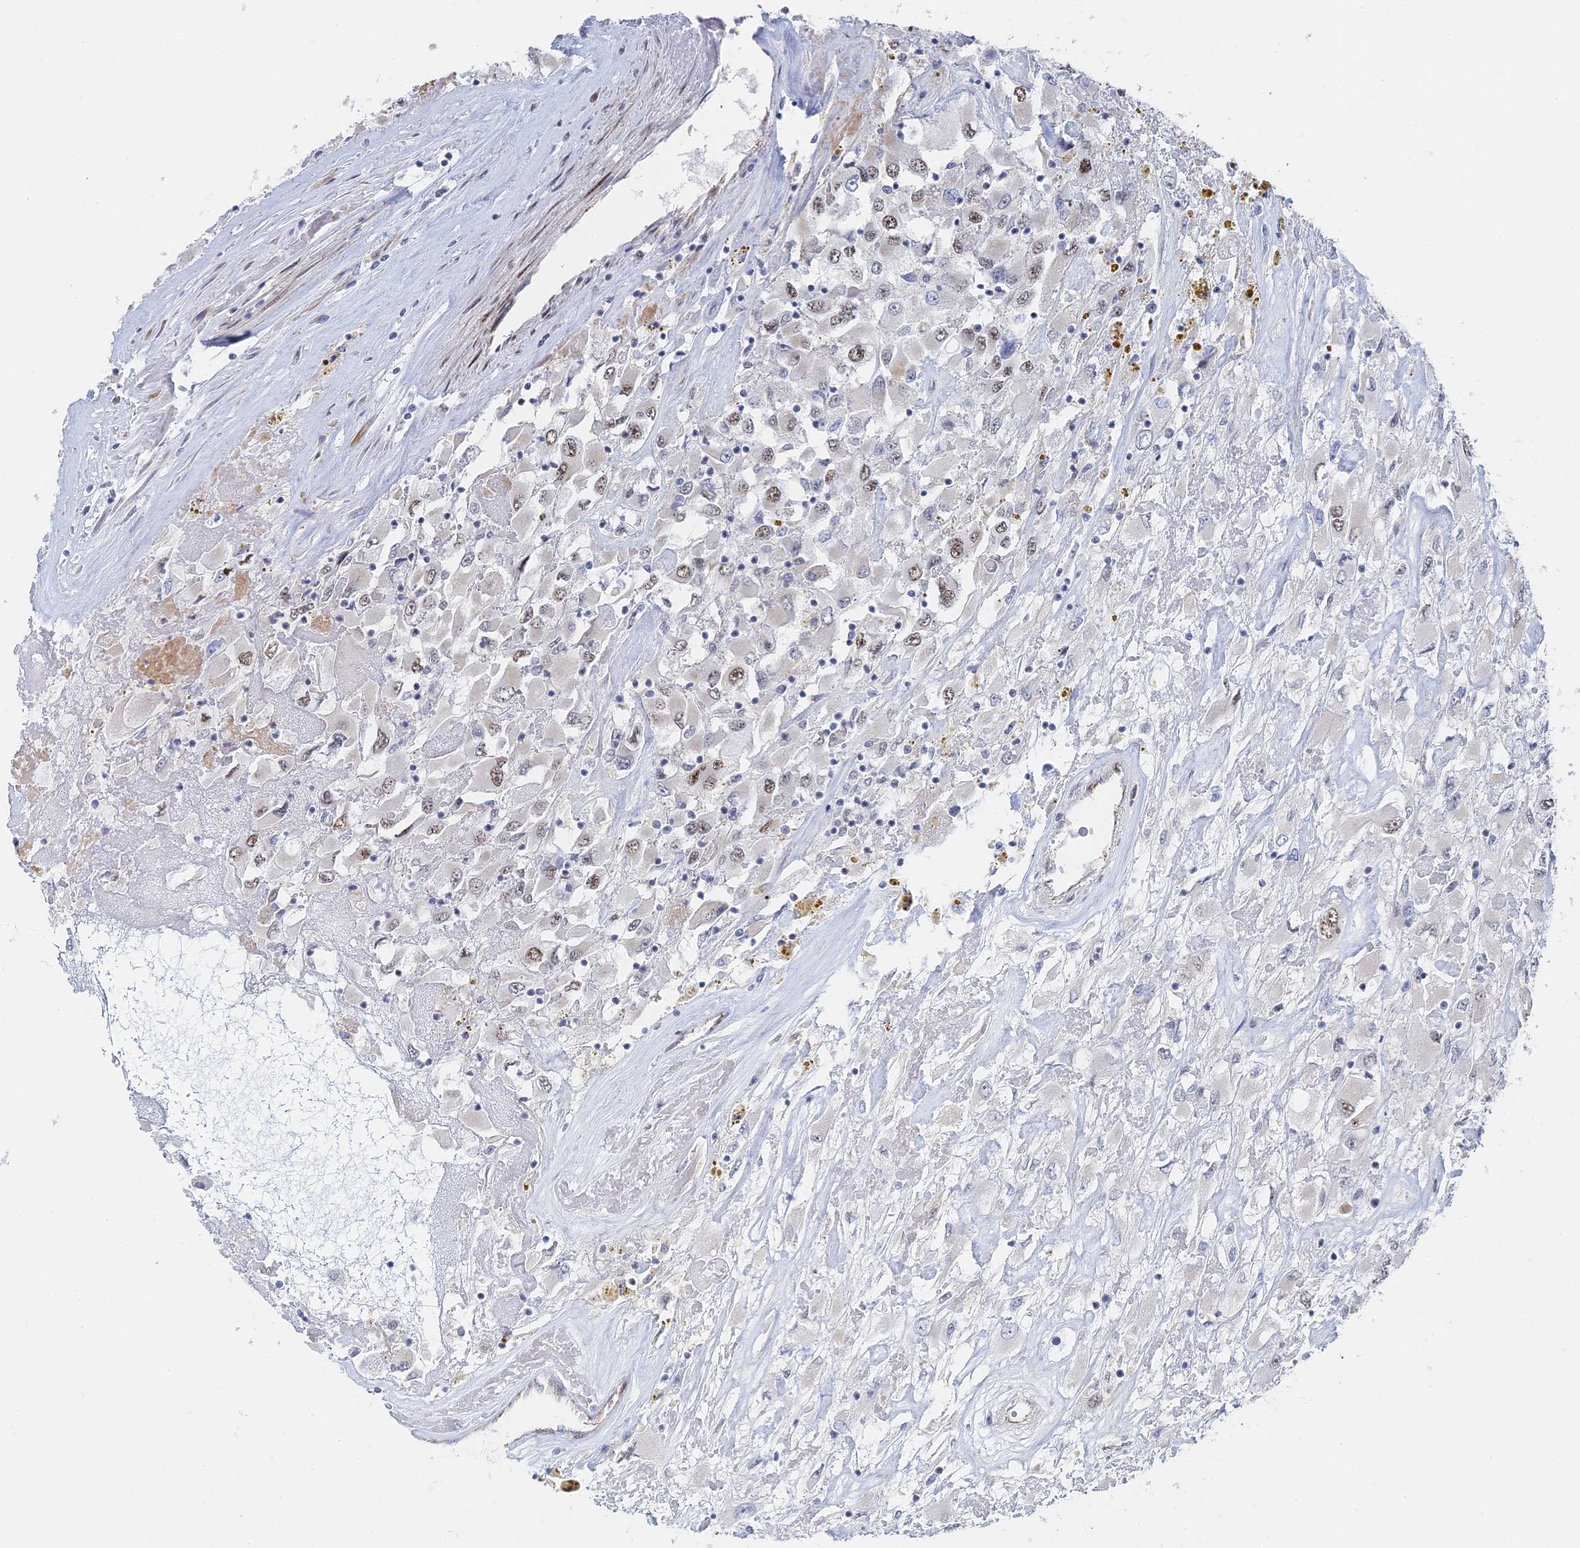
{"staining": {"intensity": "moderate", "quantity": "<25%", "location": "nuclear"}, "tissue": "renal cancer", "cell_type": "Tumor cells", "image_type": "cancer", "snomed": [{"axis": "morphology", "description": "Adenocarcinoma, NOS"}, {"axis": "topography", "description": "Kidney"}], "caption": "Tumor cells reveal moderate nuclear staining in approximately <25% of cells in renal cancer (adenocarcinoma).", "gene": "CFAP92", "patient": {"sex": "female", "age": 52}}